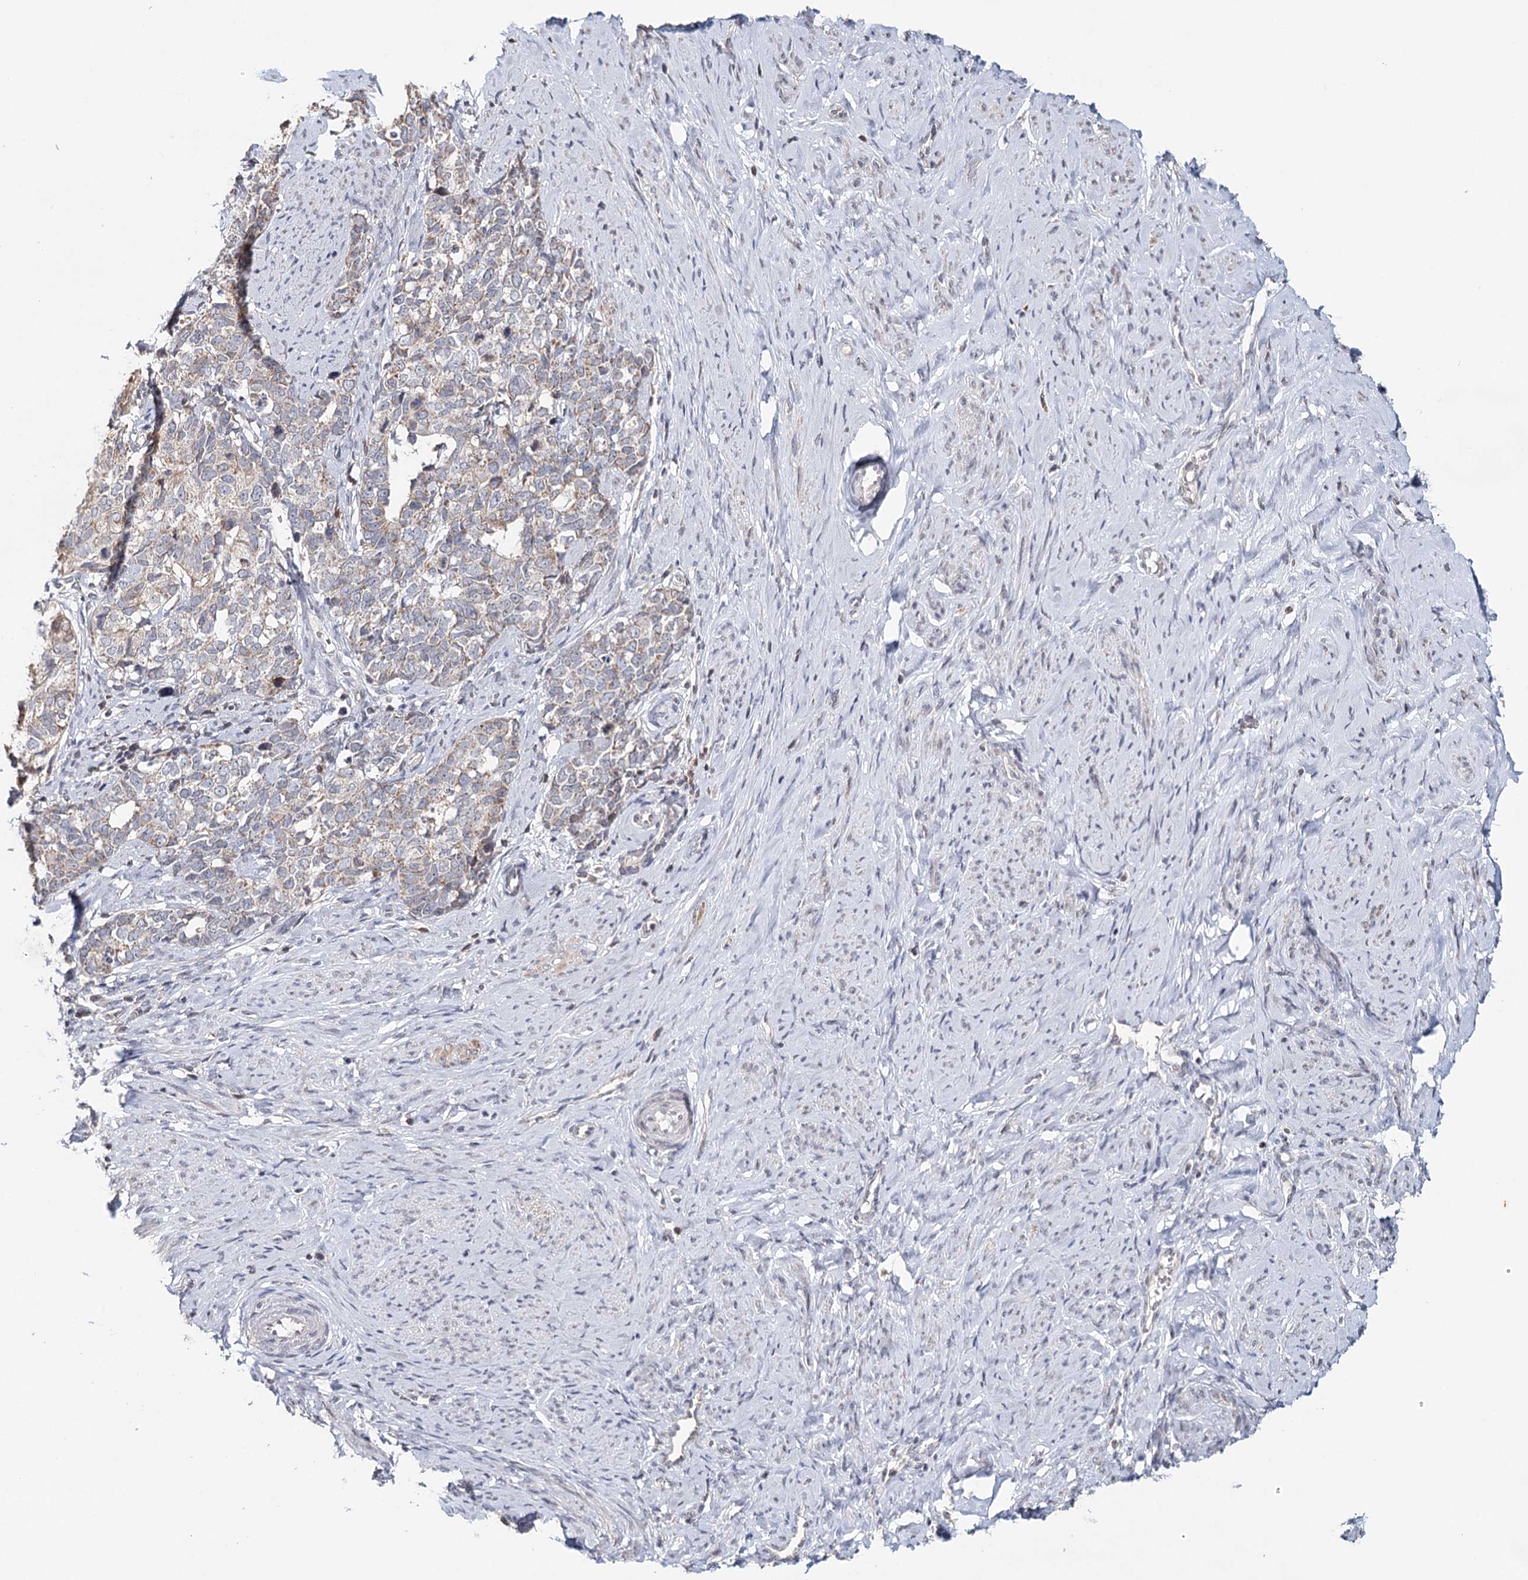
{"staining": {"intensity": "weak", "quantity": "25%-75%", "location": "cytoplasmic/membranous"}, "tissue": "cervical cancer", "cell_type": "Tumor cells", "image_type": "cancer", "snomed": [{"axis": "morphology", "description": "Squamous cell carcinoma, NOS"}, {"axis": "topography", "description": "Cervix"}], "caption": "Immunohistochemistry photomicrograph of cervical cancer stained for a protein (brown), which demonstrates low levels of weak cytoplasmic/membranous expression in about 25%-75% of tumor cells.", "gene": "ICOS", "patient": {"sex": "female", "age": 63}}